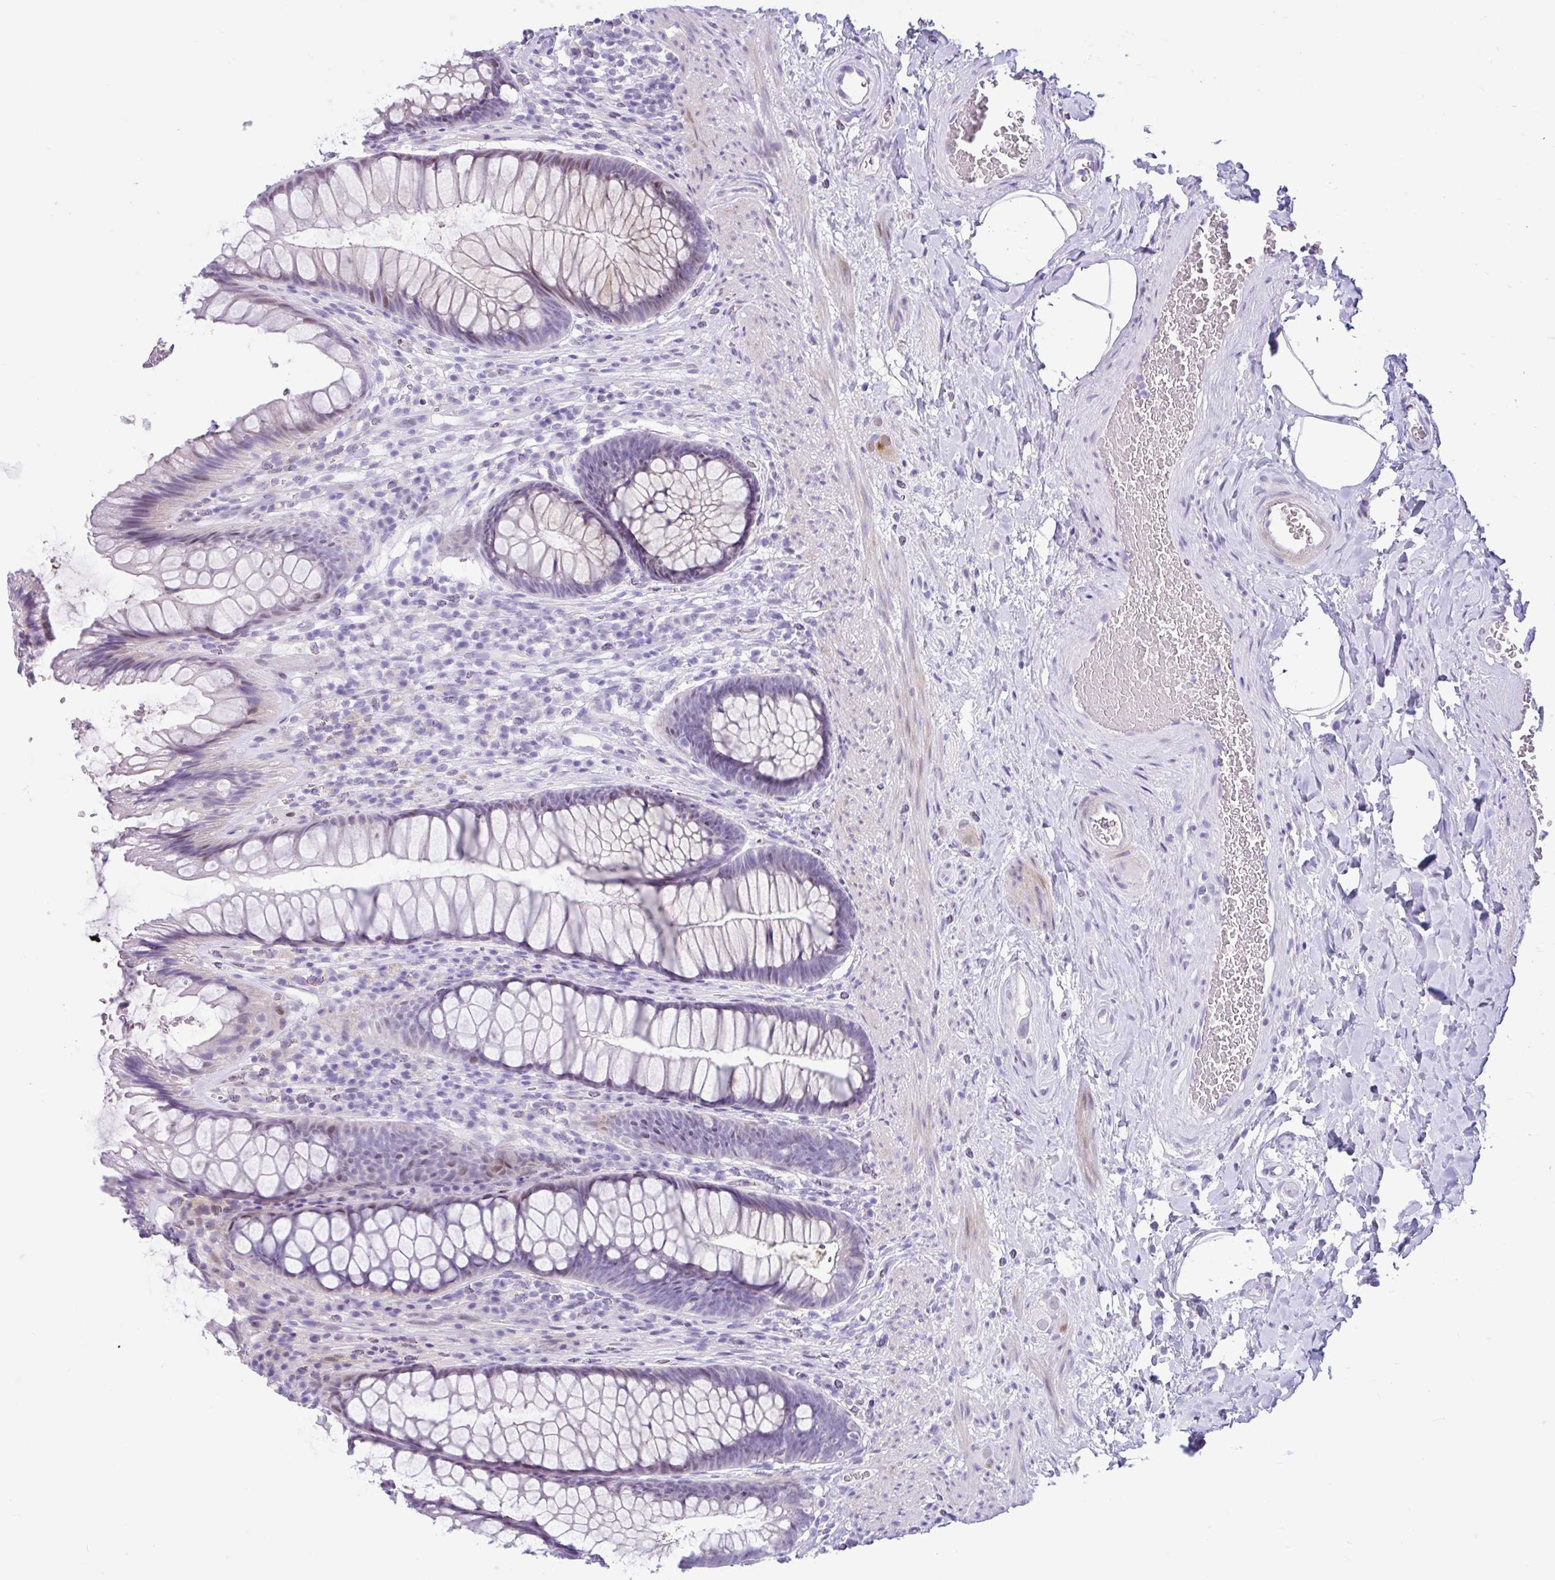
{"staining": {"intensity": "weak", "quantity": "<25%", "location": "cytoplasmic/membranous,nuclear"}, "tissue": "rectum", "cell_type": "Glandular cells", "image_type": "normal", "snomed": [{"axis": "morphology", "description": "Normal tissue, NOS"}, {"axis": "topography", "description": "Rectum"}], "caption": "Rectum was stained to show a protein in brown. There is no significant staining in glandular cells. (Stains: DAB immunohistochemistry with hematoxylin counter stain, Microscopy: brightfield microscopy at high magnification).", "gene": "NHLH2", "patient": {"sex": "male", "age": 53}}